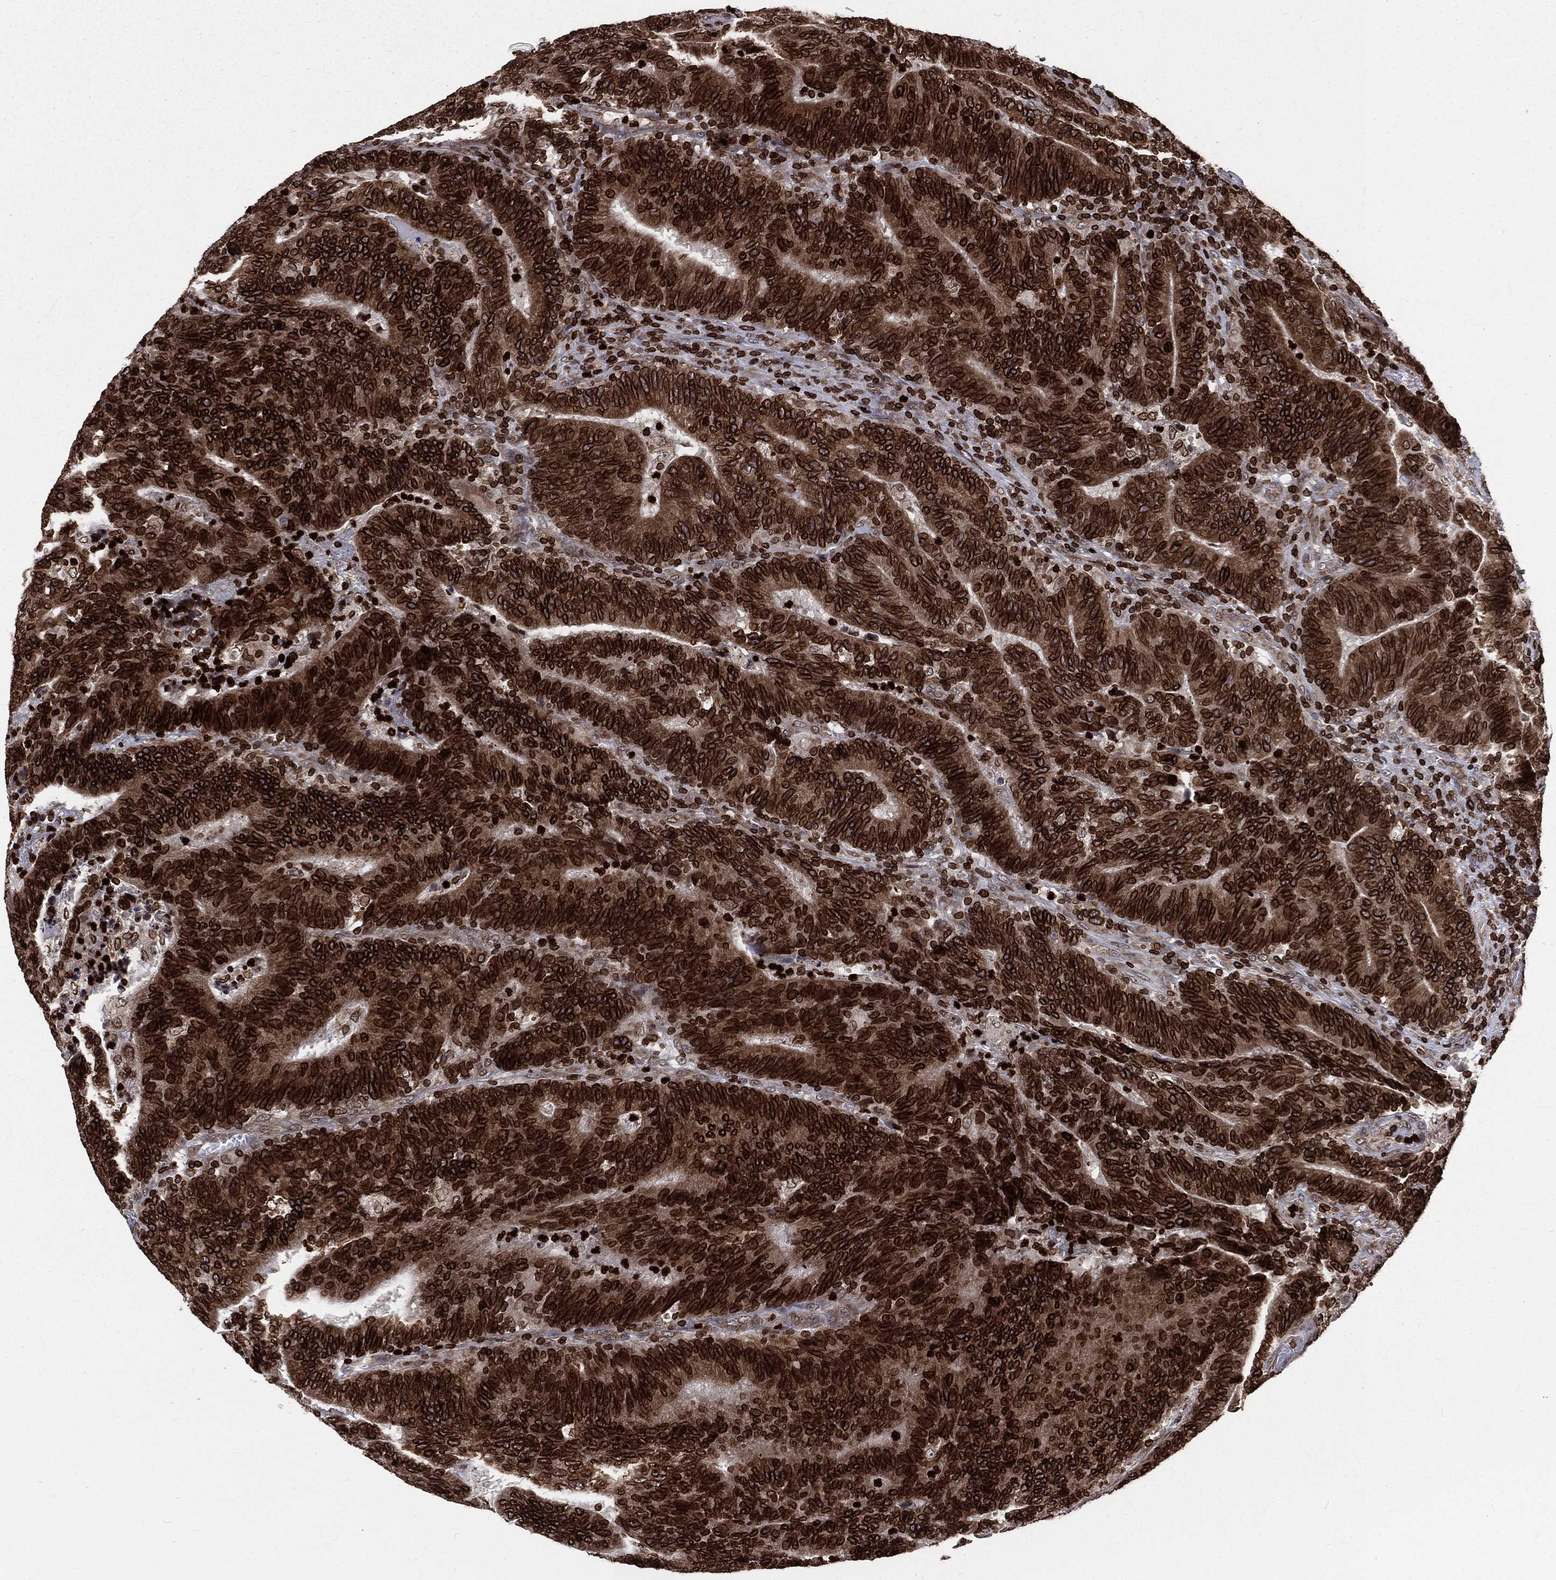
{"staining": {"intensity": "strong", "quantity": ">75%", "location": "cytoplasmic/membranous,nuclear"}, "tissue": "colorectal cancer", "cell_type": "Tumor cells", "image_type": "cancer", "snomed": [{"axis": "morphology", "description": "Adenocarcinoma, NOS"}, {"axis": "topography", "description": "Colon"}], "caption": "Brown immunohistochemical staining in human colorectal cancer (adenocarcinoma) exhibits strong cytoplasmic/membranous and nuclear expression in about >75% of tumor cells.", "gene": "LBR", "patient": {"sex": "female", "age": 75}}